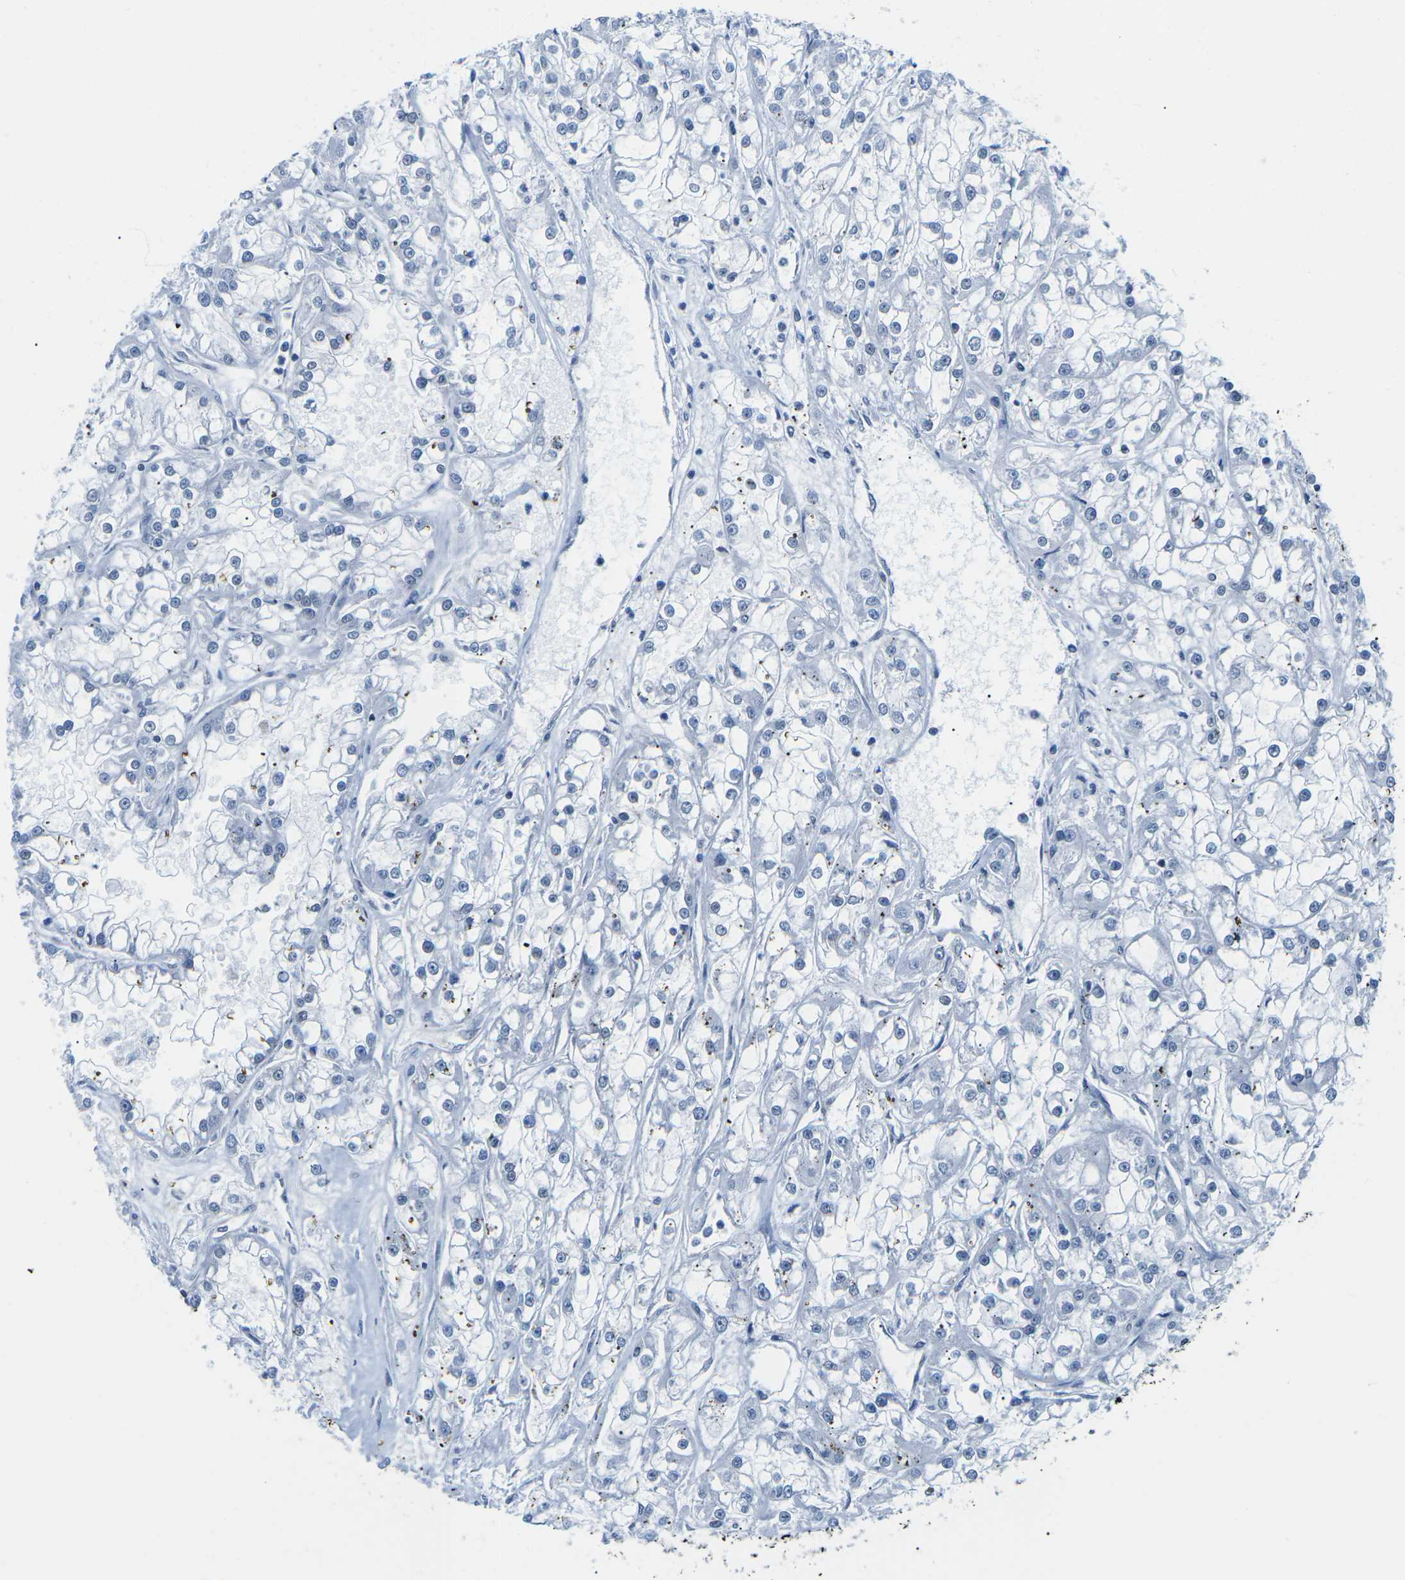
{"staining": {"intensity": "negative", "quantity": "none", "location": "none"}, "tissue": "renal cancer", "cell_type": "Tumor cells", "image_type": "cancer", "snomed": [{"axis": "morphology", "description": "Adenocarcinoma, NOS"}, {"axis": "topography", "description": "Kidney"}], "caption": "A photomicrograph of renal cancer (adenocarcinoma) stained for a protein displays no brown staining in tumor cells. (Stains: DAB (3,3'-diaminobenzidine) IHC with hematoxylin counter stain, Microscopy: brightfield microscopy at high magnification).", "gene": "UBA7", "patient": {"sex": "female", "age": 52}}